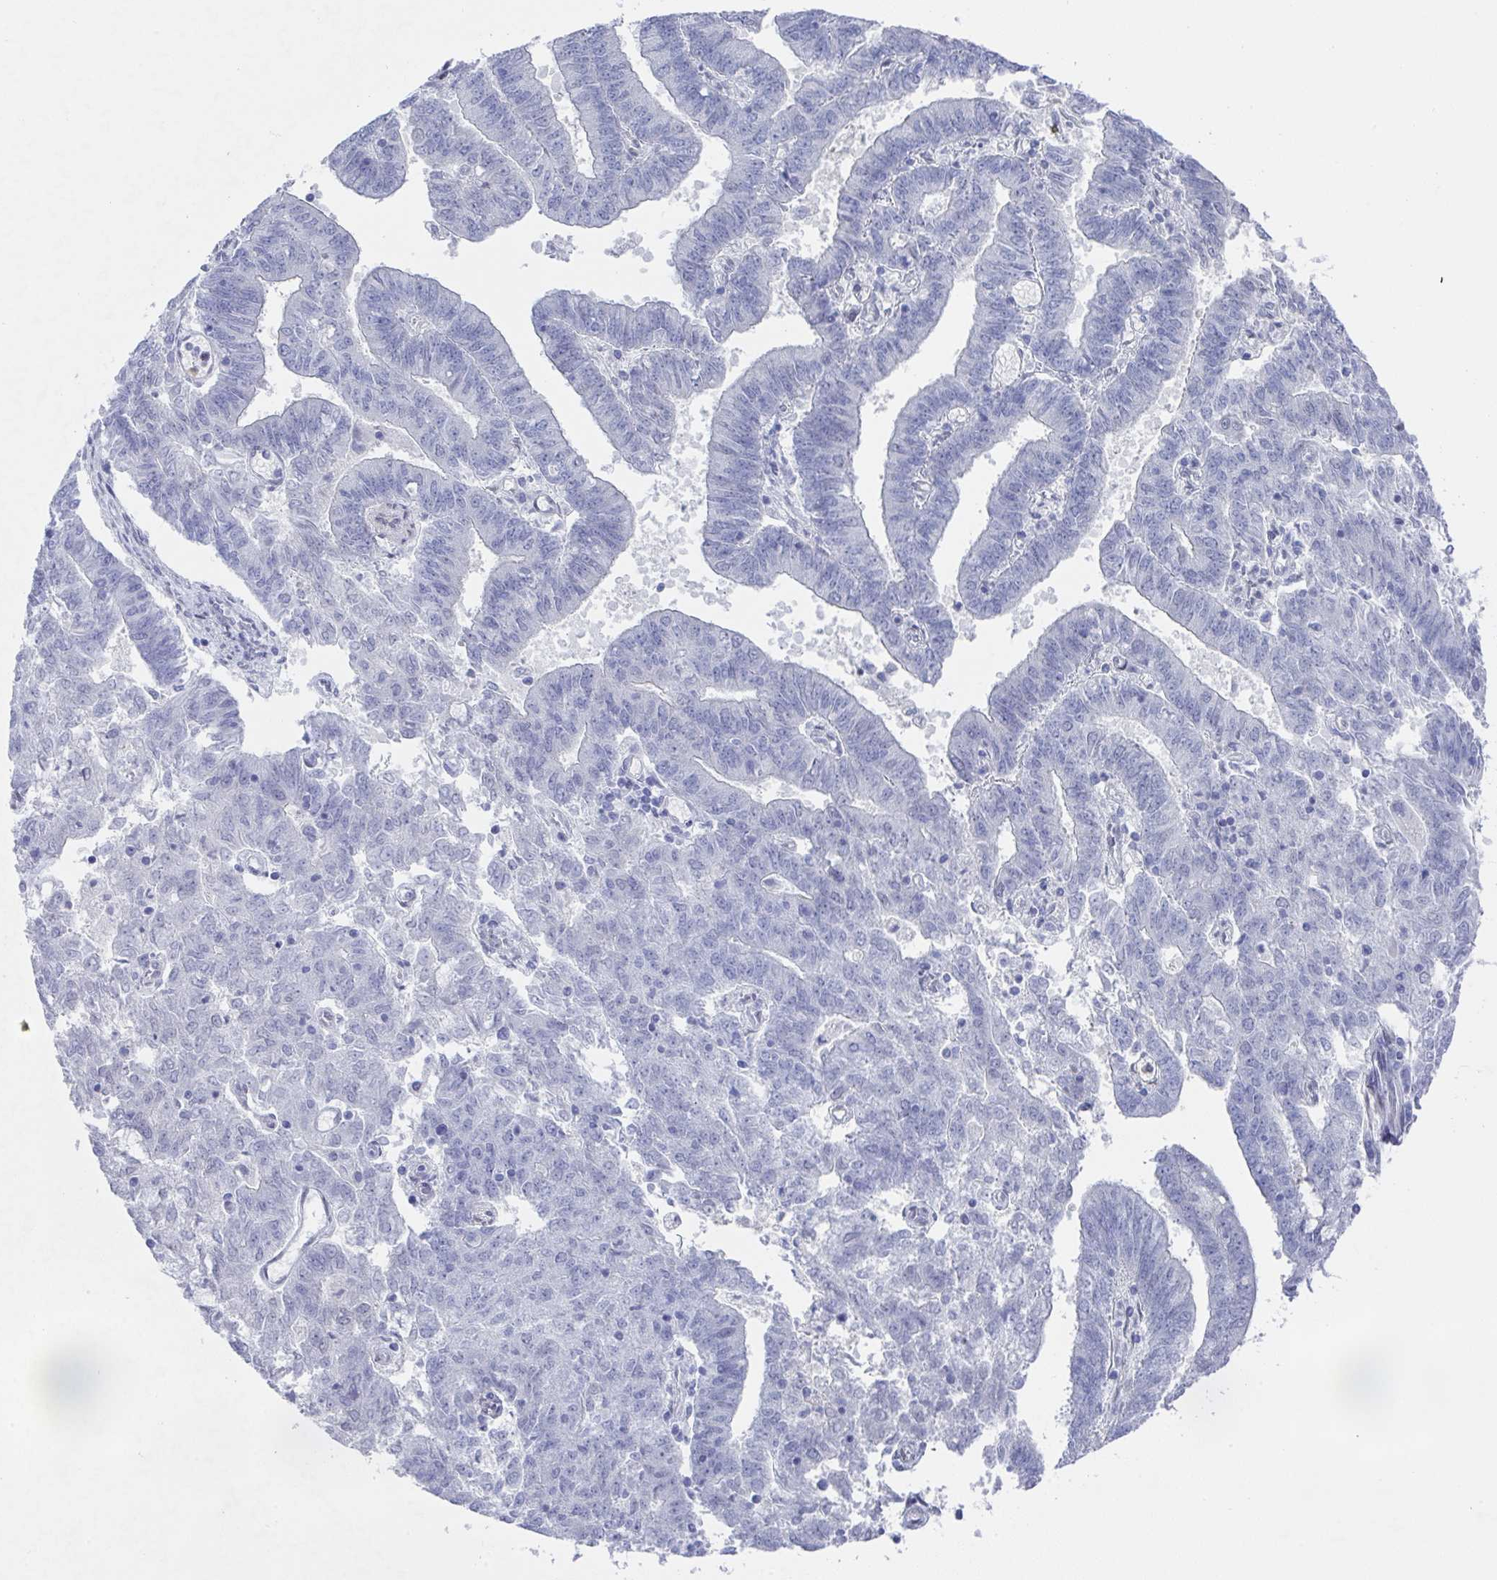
{"staining": {"intensity": "negative", "quantity": "none", "location": "none"}, "tissue": "endometrial cancer", "cell_type": "Tumor cells", "image_type": "cancer", "snomed": [{"axis": "morphology", "description": "Adenocarcinoma, NOS"}, {"axis": "topography", "description": "Endometrium"}], "caption": "IHC photomicrograph of endometrial adenocarcinoma stained for a protein (brown), which exhibits no expression in tumor cells.", "gene": "MFSD4A", "patient": {"sex": "female", "age": 82}}